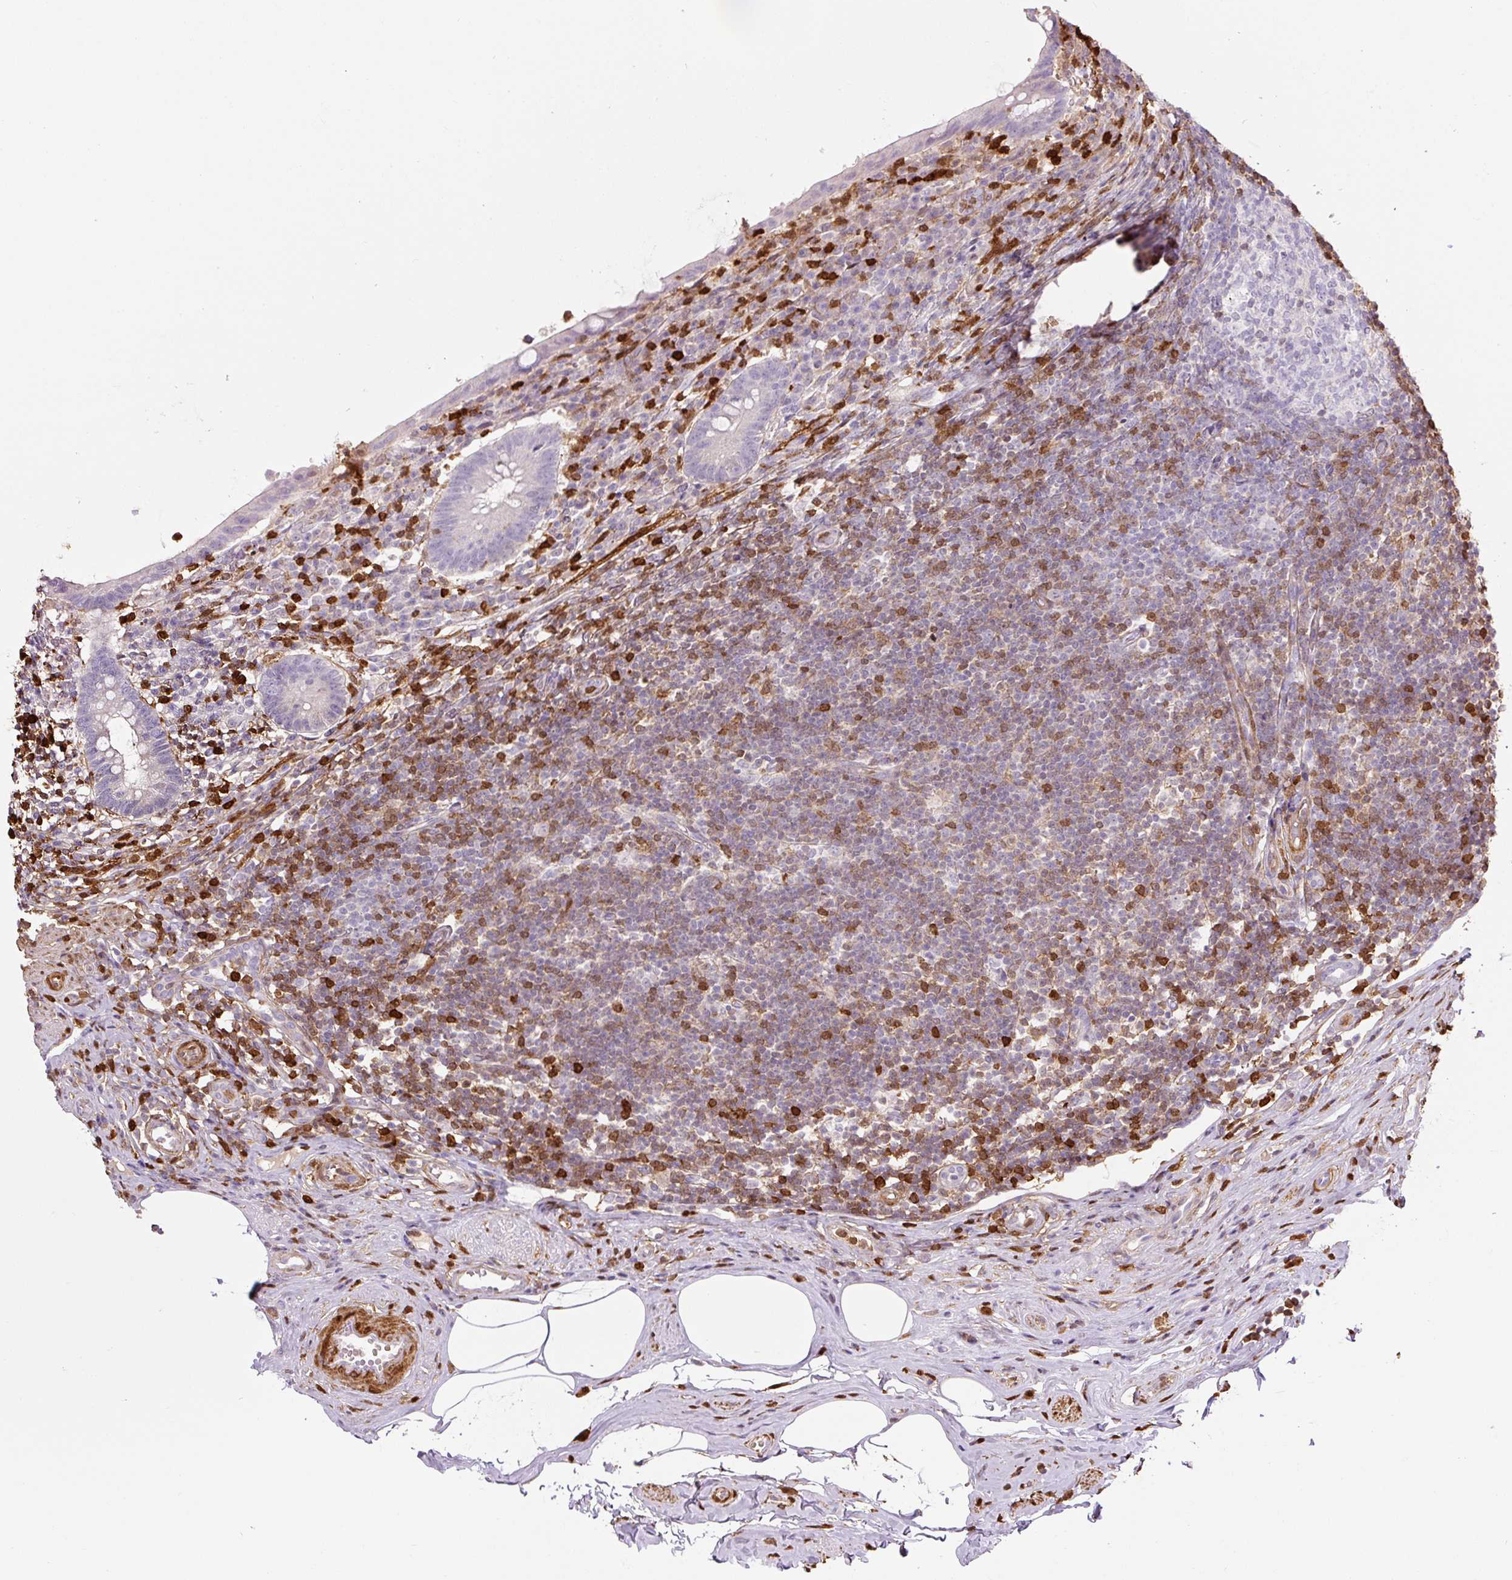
{"staining": {"intensity": "negative", "quantity": "none", "location": "none"}, "tissue": "appendix", "cell_type": "Glandular cells", "image_type": "normal", "snomed": [{"axis": "morphology", "description": "Normal tissue, NOS"}, {"axis": "topography", "description": "Appendix"}], "caption": "This image is of normal appendix stained with immunohistochemistry (IHC) to label a protein in brown with the nuclei are counter-stained blue. There is no expression in glandular cells.", "gene": "S100A4", "patient": {"sex": "female", "age": 56}}